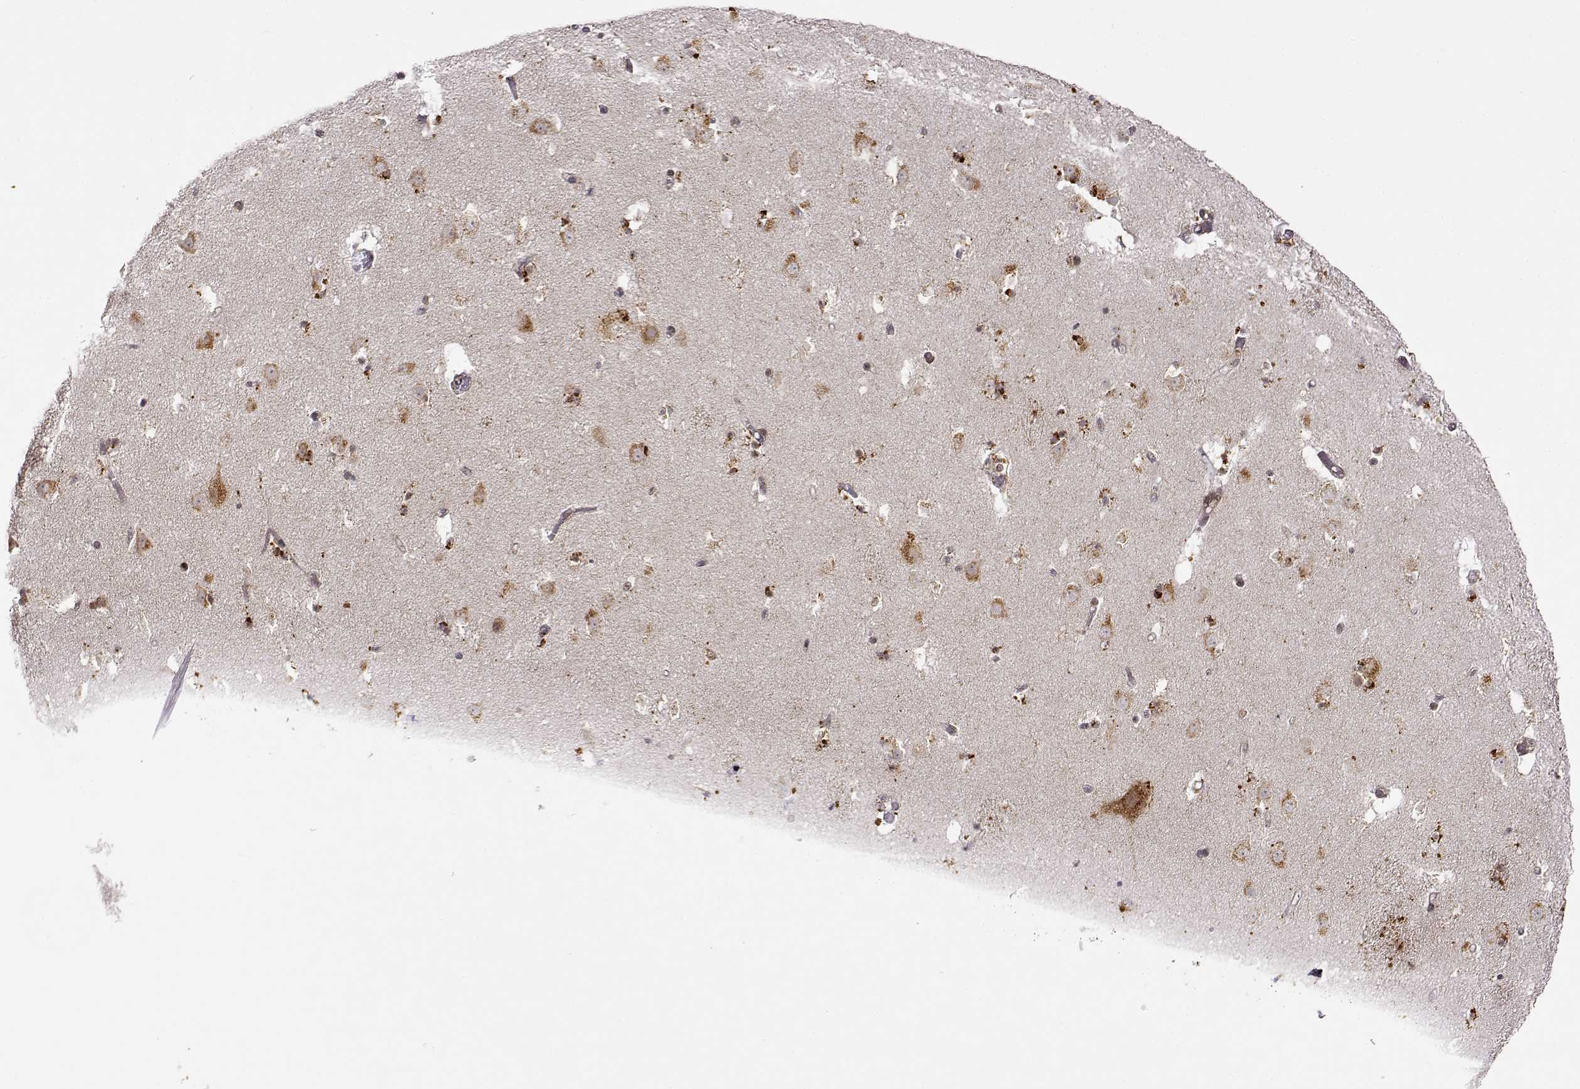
{"staining": {"intensity": "moderate", "quantity": "<25%", "location": "cytoplasmic/membranous"}, "tissue": "caudate", "cell_type": "Glial cells", "image_type": "normal", "snomed": [{"axis": "morphology", "description": "Normal tissue, NOS"}, {"axis": "topography", "description": "Lateral ventricle wall"}], "caption": "Benign caudate reveals moderate cytoplasmic/membranous staining in approximately <25% of glial cells Nuclei are stained in blue..", "gene": "RNF13", "patient": {"sex": "female", "age": 42}}